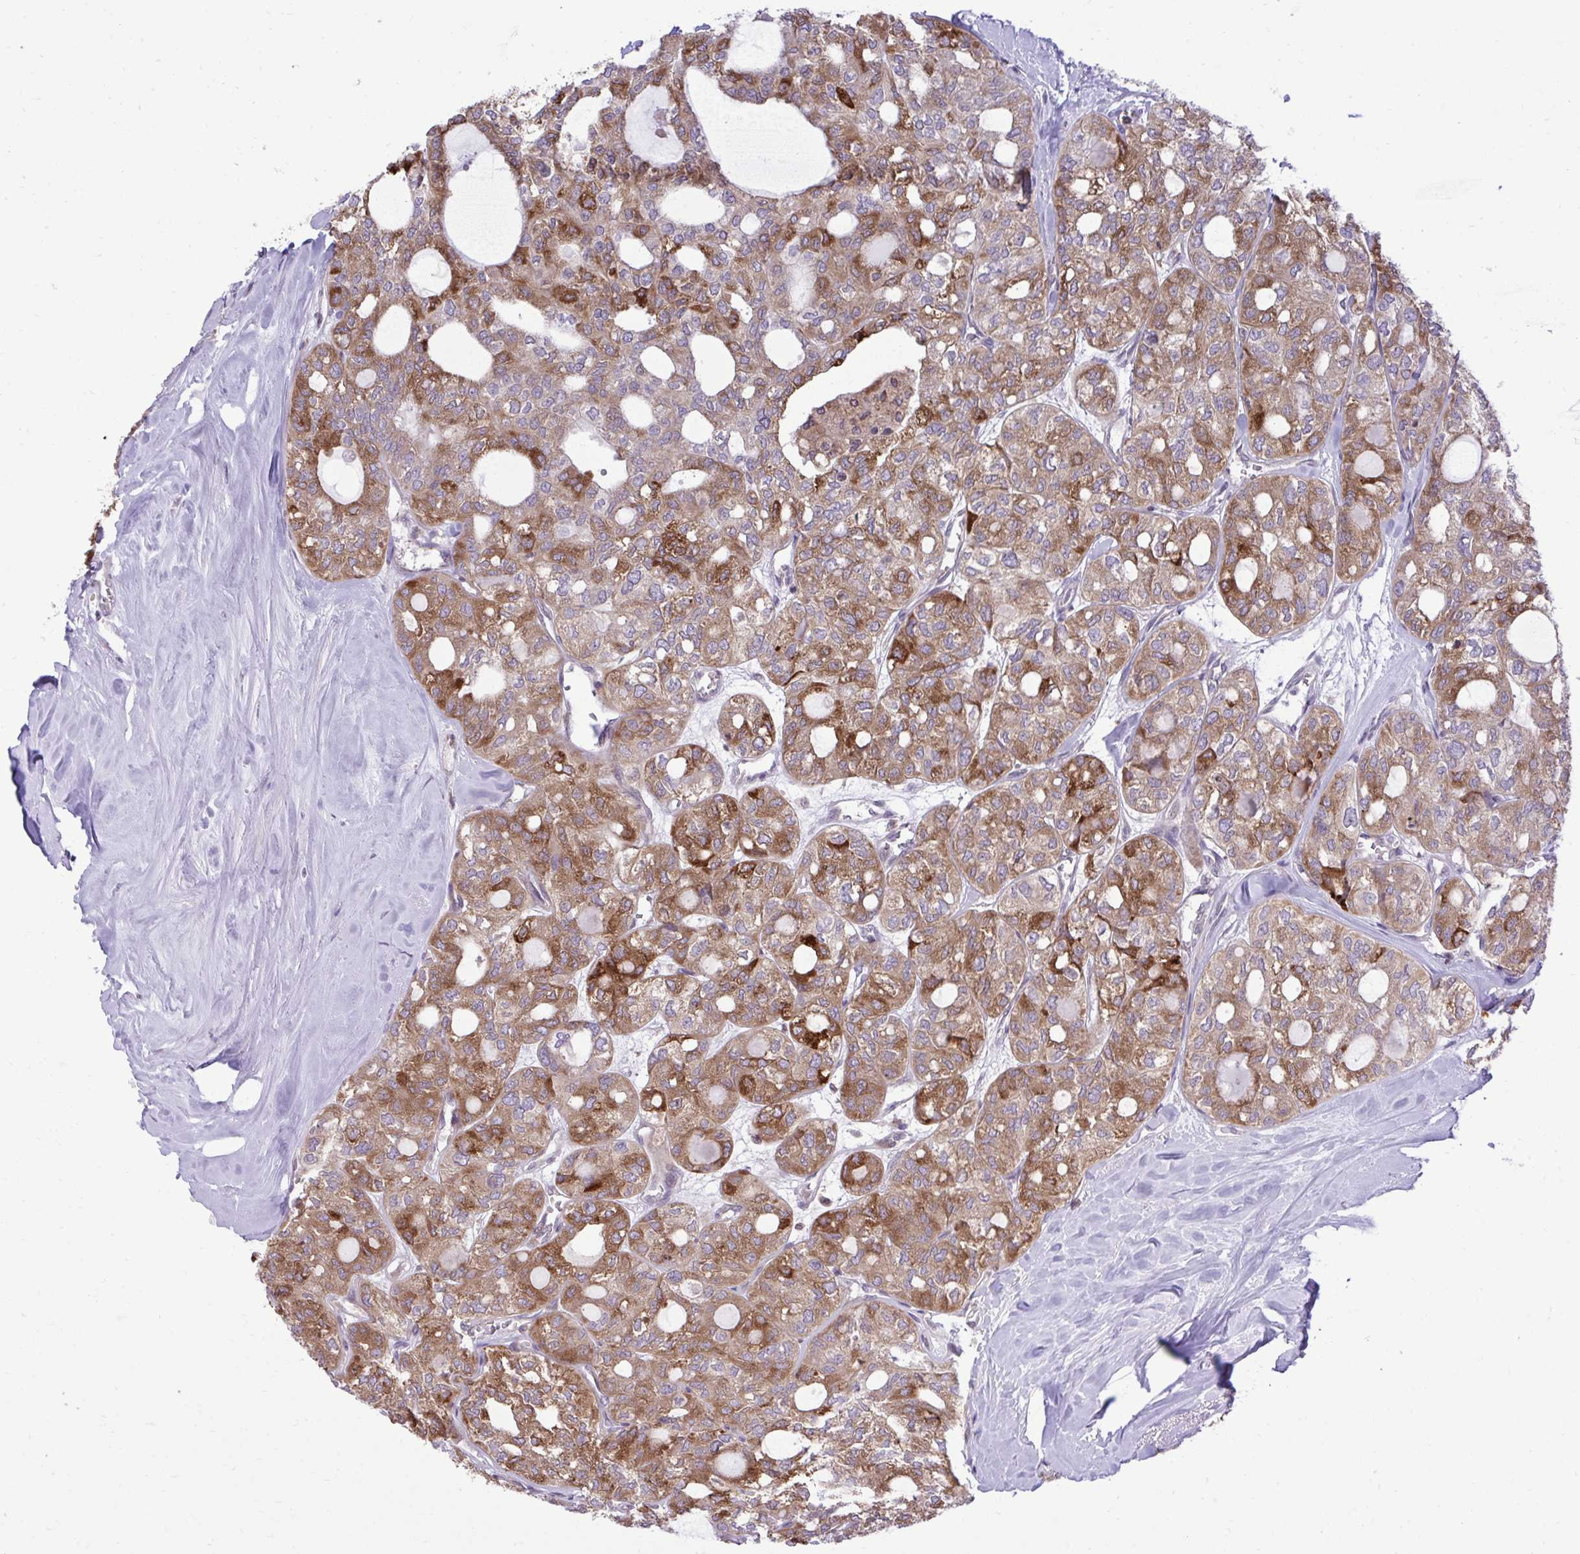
{"staining": {"intensity": "strong", "quantity": "25%-75%", "location": "cytoplasmic/membranous"}, "tissue": "thyroid cancer", "cell_type": "Tumor cells", "image_type": "cancer", "snomed": [{"axis": "morphology", "description": "Follicular adenoma carcinoma, NOS"}, {"axis": "topography", "description": "Thyroid gland"}], "caption": "An immunohistochemistry histopathology image of tumor tissue is shown. Protein staining in brown highlights strong cytoplasmic/membranous positivity in follicular adenoma carcinoma (thyroid) within tumor cells. The staining is performed using DAB (3,3'-diaminobenzidine) brown chromogen to label protein expression. The nuclei are counter-stained blue using hematoxylin.", "gene": "METTL9", "patient": {"sex": "male", "age": 75}}